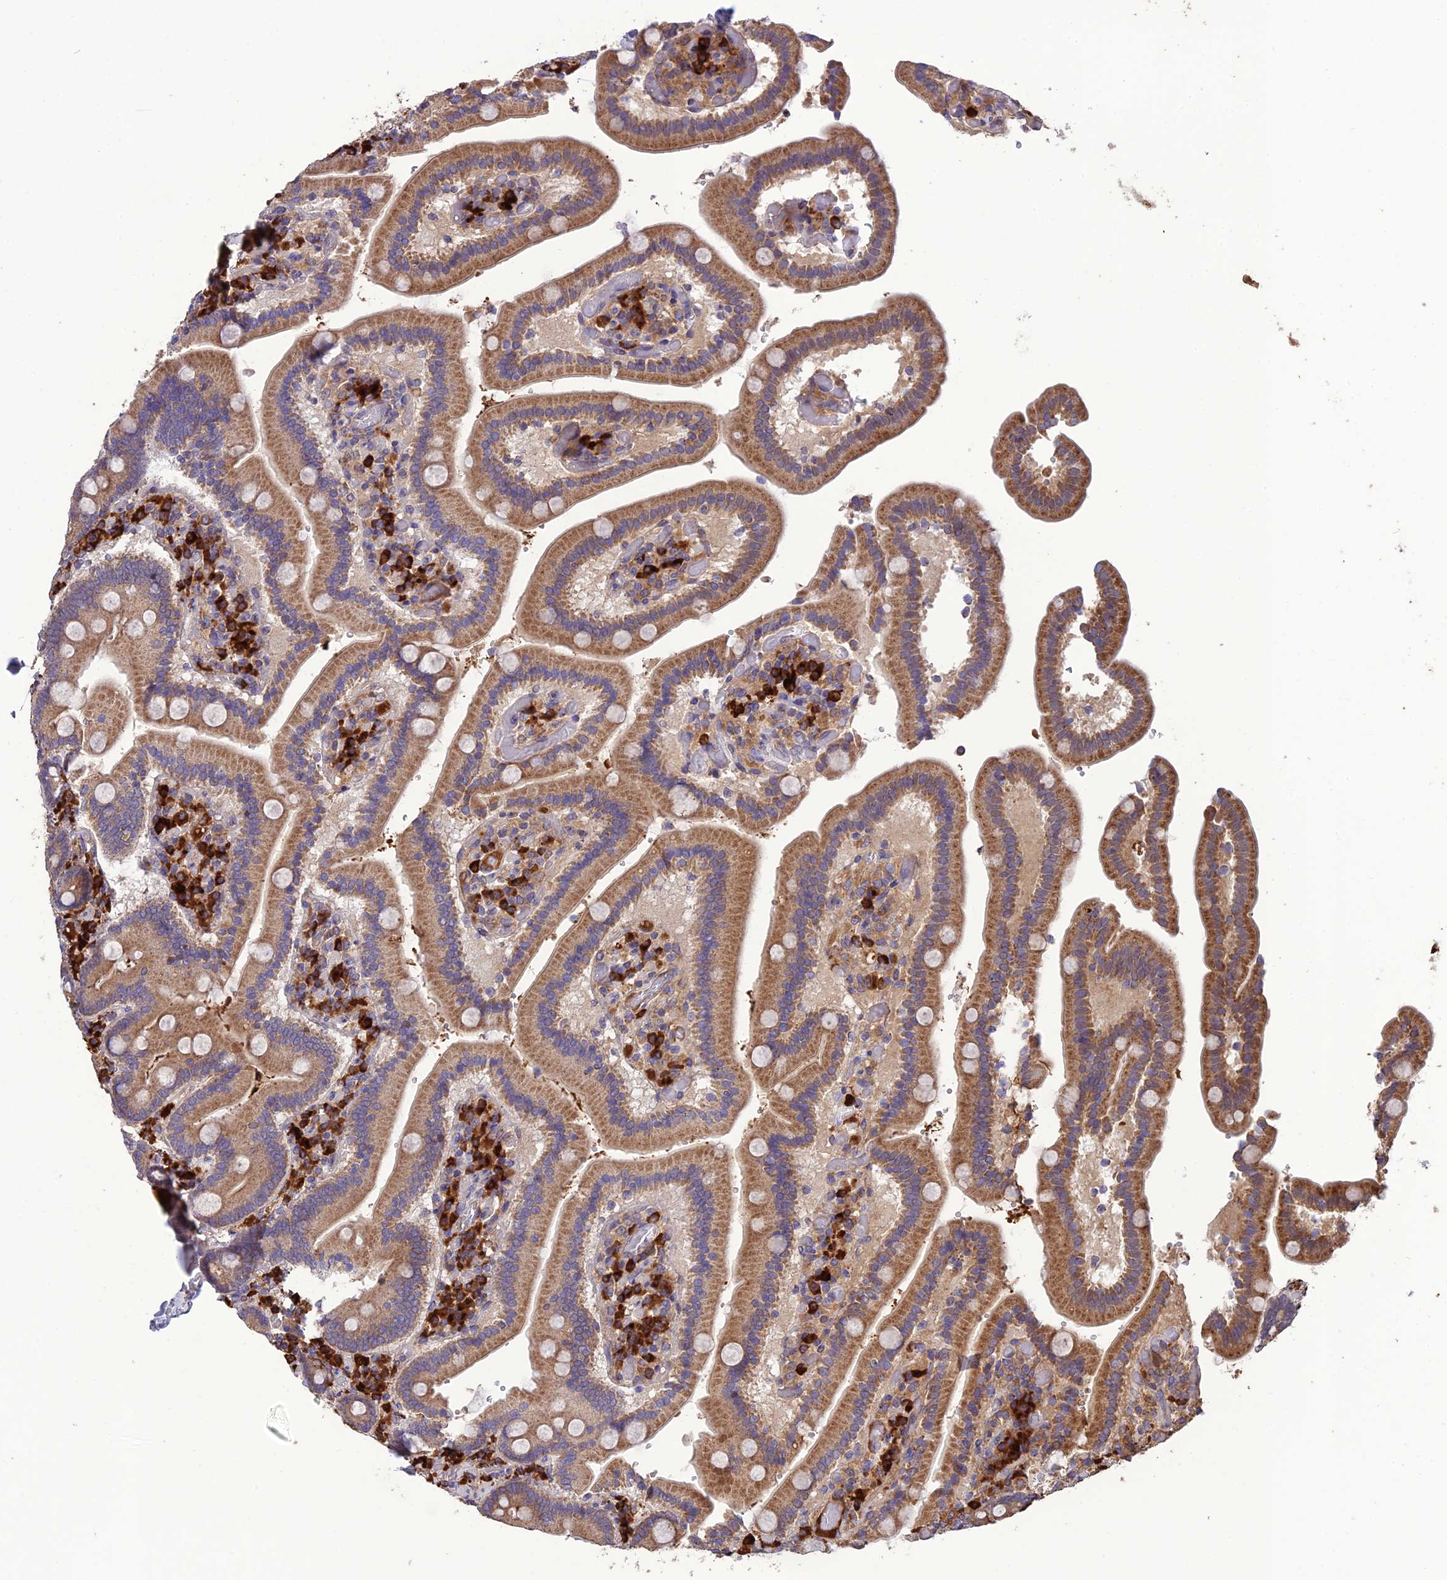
{"staining": {"intensity": "moderate", "quantity": ">75%", "location": "cytoplasmic/membranous"}, "tissue": "duodenum", "cell_type": "Glandular cells", "image_type": "normal", "snomed": [{"axis": "morphology", "description": "Normal tissue, NOS"}, {"axis": "topography", "description": "Duodenum"}], "caption": "Immunohistochemistry photomicrograph of benign human duodenum stained for a protein (brown), which exhibits medium levels of moderate cytoplasmic/membranous positivity in approximately >75% of glandular cells.", "gene": "MIOS", "patient": {"sex": "female", "age": 62}}